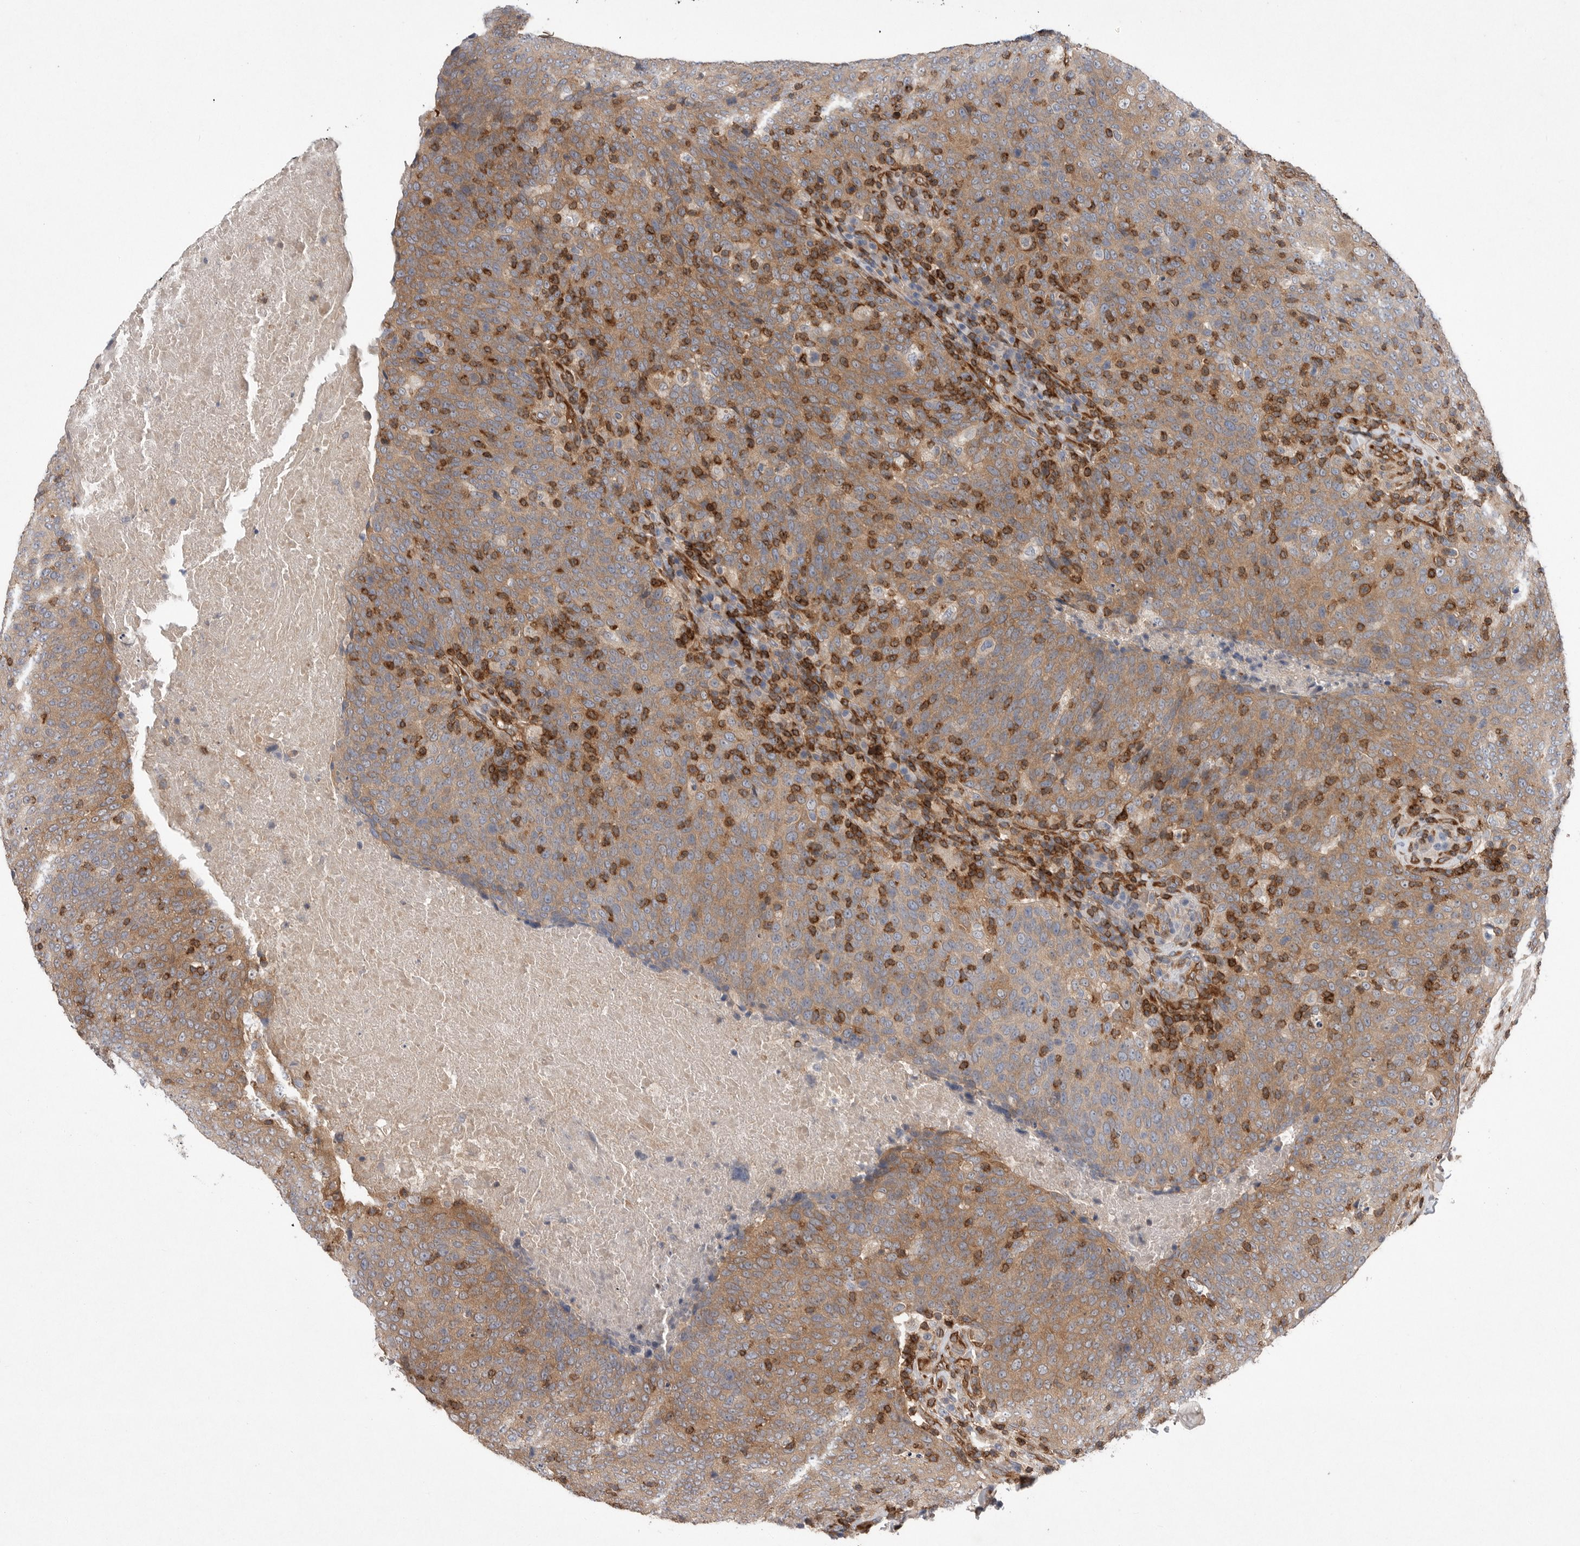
{"staining": {"intensity": "moderate", "quantity": ">75%", "location": "cytoplasmic/membranous"}, "tissue": "head and neck cancer", "cell_type": "Tumor cells", "image_type": "cancer", "snomed": [{"axis": "morphology", "description": "Squamous cell carcinoma, NOS"}, {"axis": "morphology", "description": "Squamous cell carcinoma, metastatic, NOS"}, {"axis": "topography", "description": "Lymph node"}, {"axis": "topography", "description": "Head-Neck"}], "caption": "DAB immunohistochemical staining of metastatic squamous cell carcinoma (head and neck) displays moderate cytoplasmic/membranous protein staining in approximately >75% of tumor cells.", "gene": "PRKCH", "patient": {"sex": "male", "age": 62}}